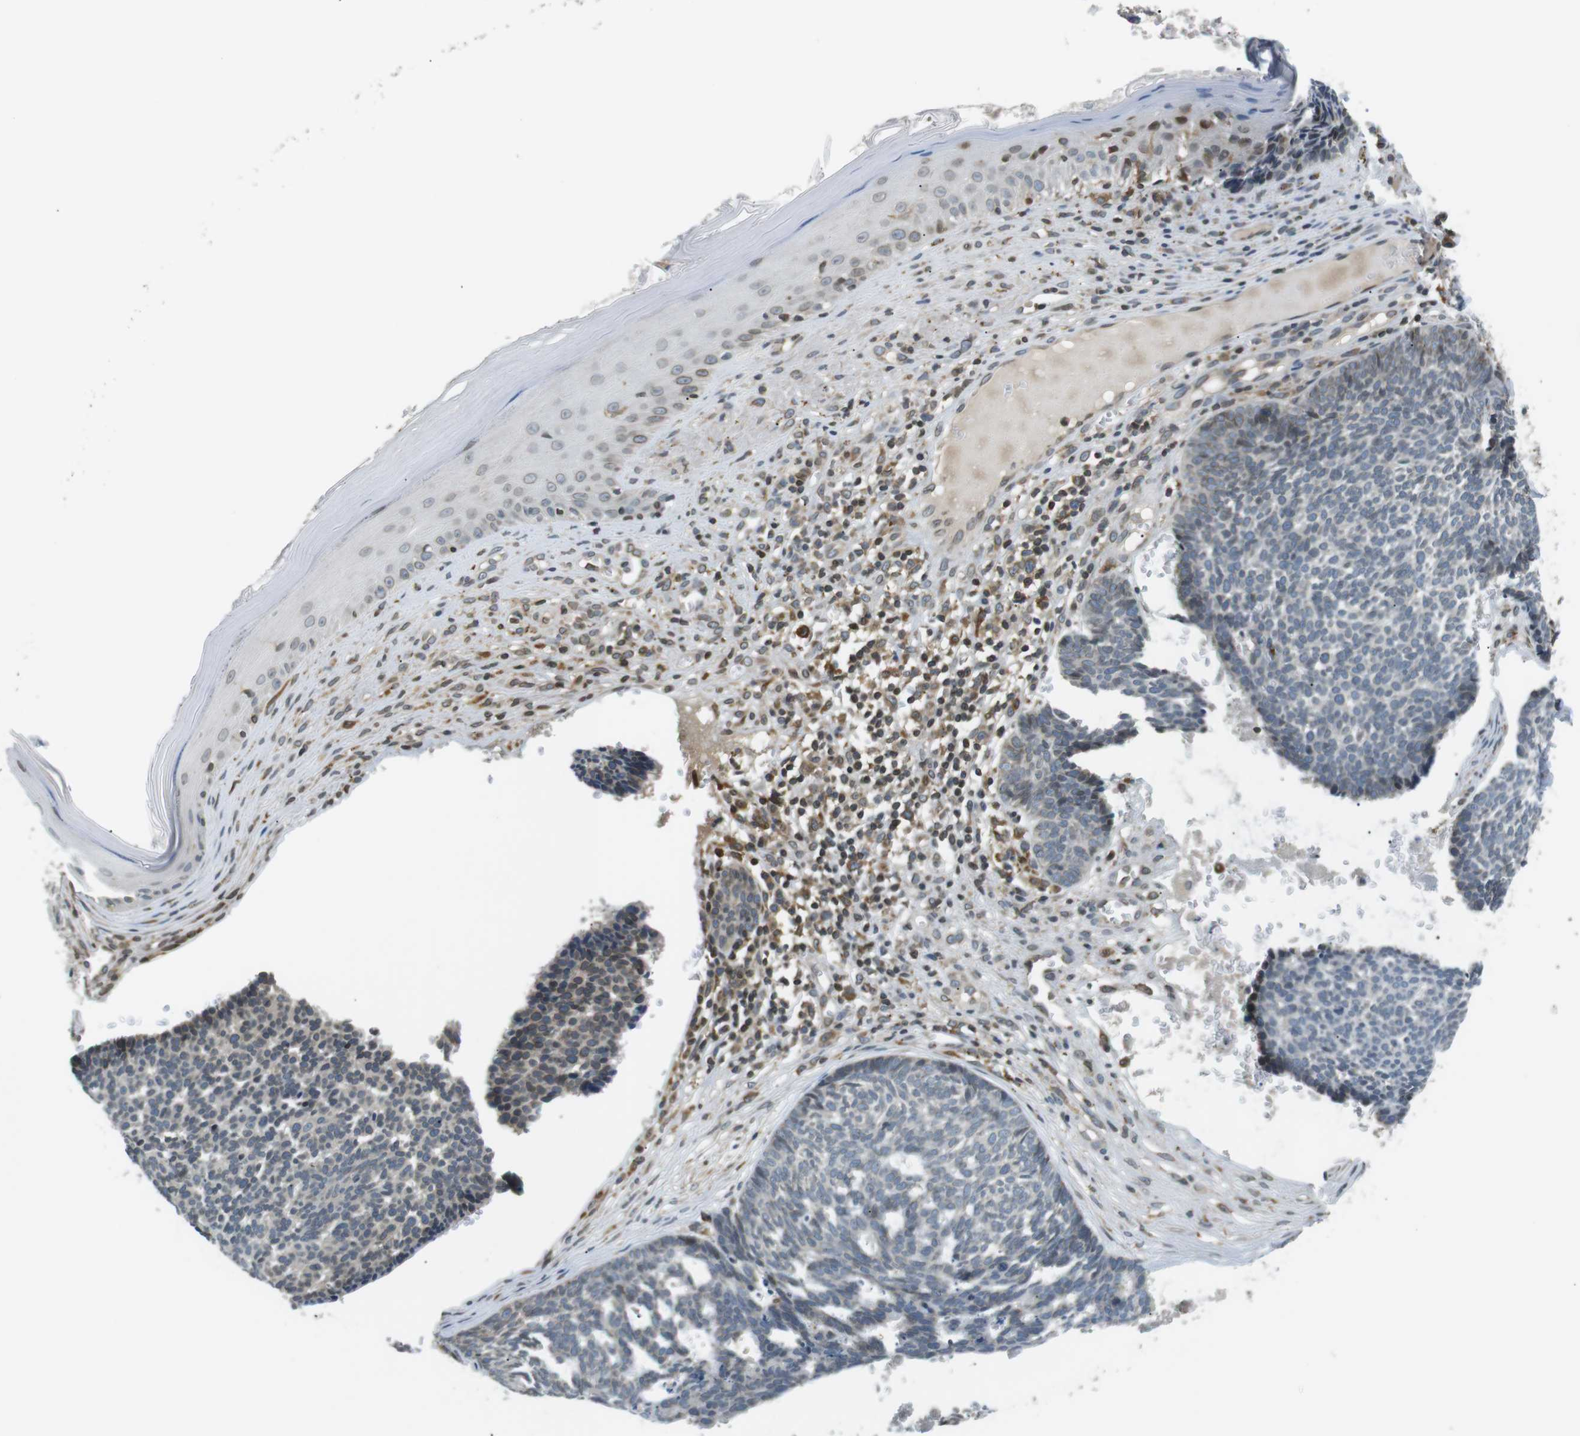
{"staining": {"intensity": "weak", "quantity": "<25%", "location": "cytoplasmic/membranous,nuclear"}, "tissue": "skin cancer", "cell_type": "Tumor cells", "image_type": "cancer", "snomed": [{"axis": "morphology", "description": "Basal cell carcinoma"}, {"axis": "topography", "description": "Skin"}], "caption": "IHC photomicrograph of human skin cancer (basal cell carcinoma) stained for a protein (brown), which reveals no staining in tumor cells. The staining is performed using DAB brown chromogen with nuclei counter-stained in using hematoxylin.", "gene": "TMX4", "patient": {"sex": "male", "age": 84}}